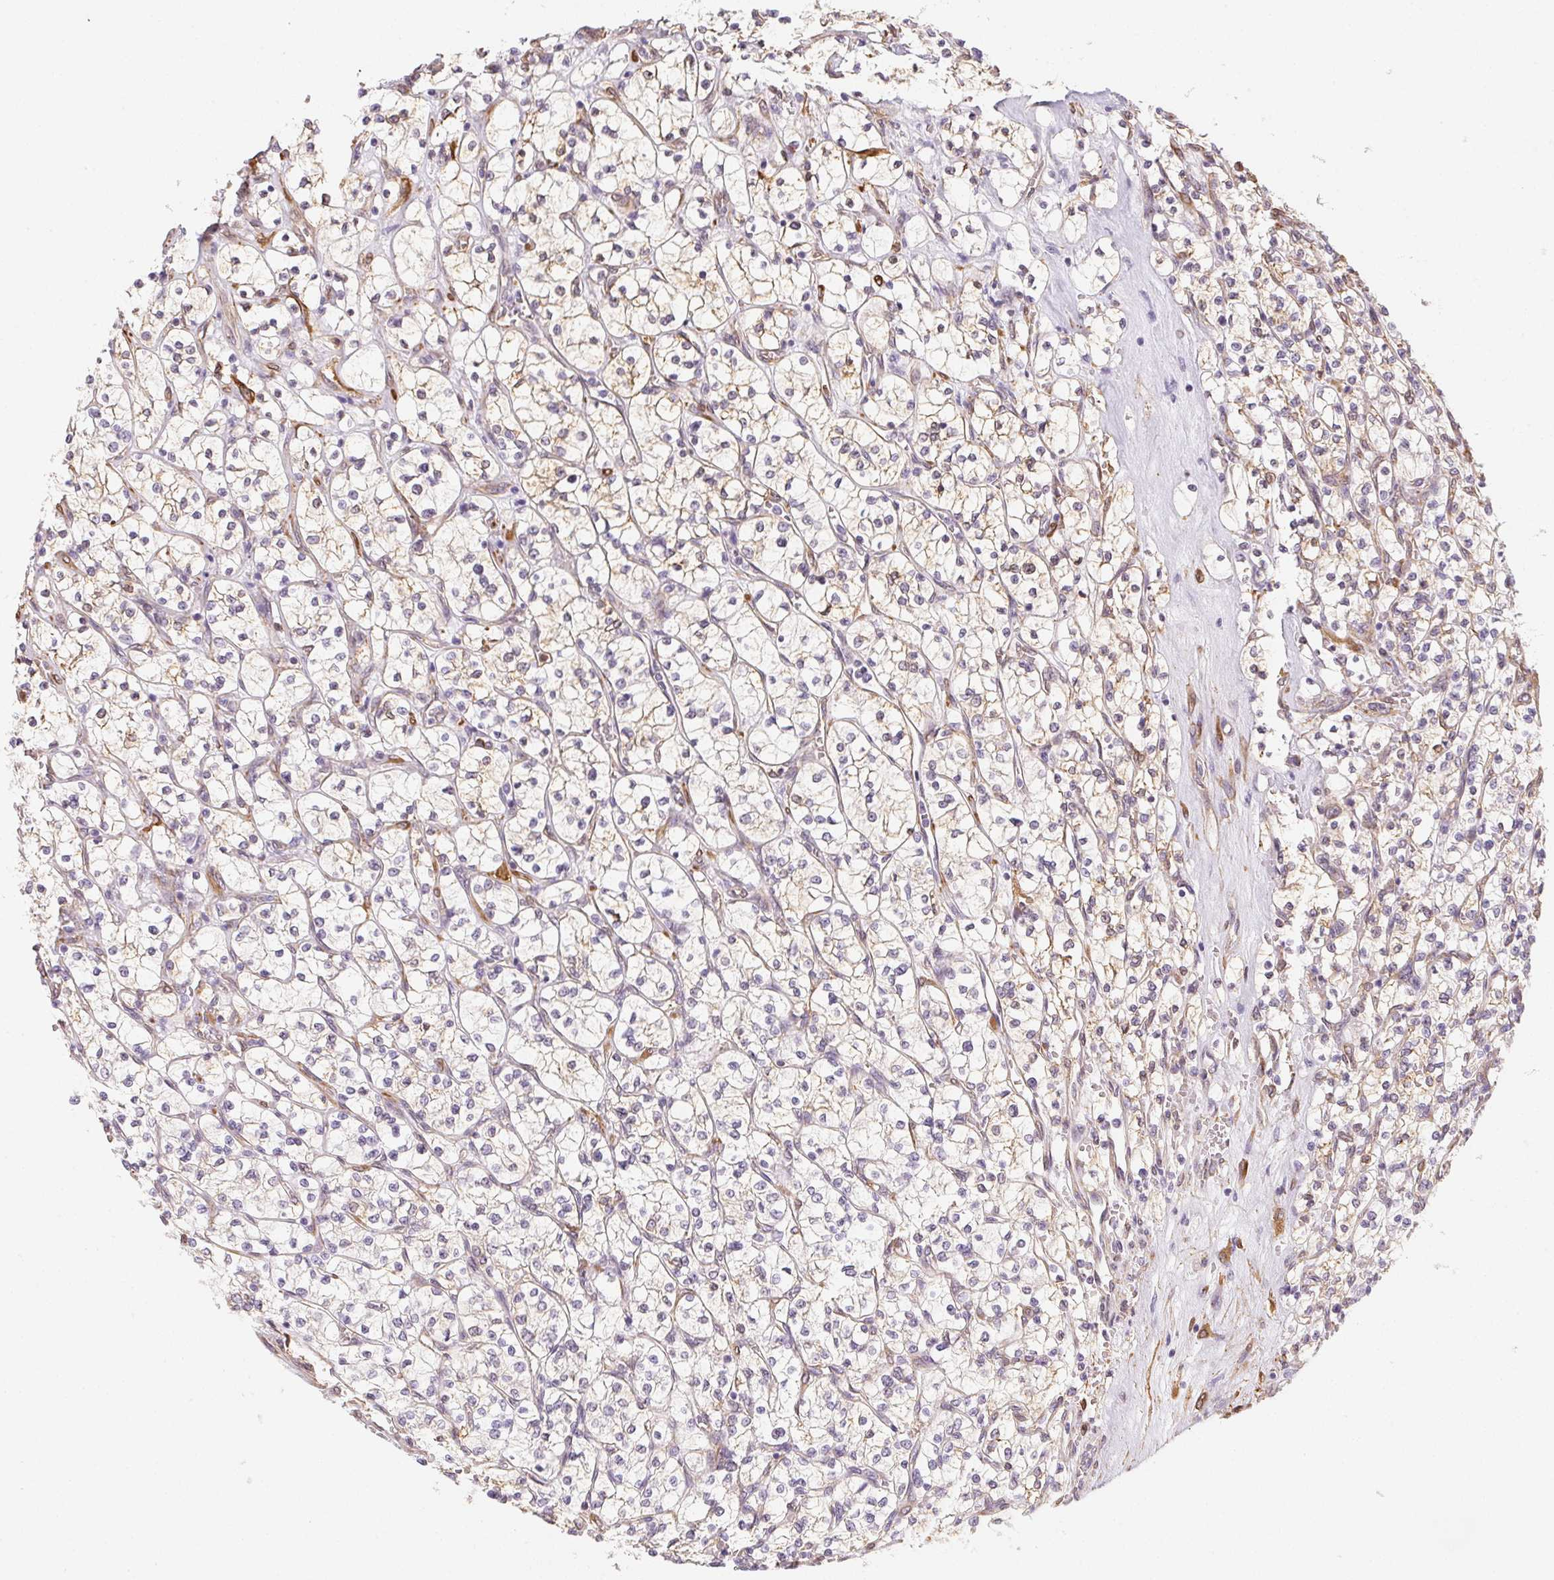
{"staining": {"intensity": "negative", "quantity": "none", "location": "none"}, "tissue": "renal cancer", "cell_type": "Tumor cells", "image_type": "cancer", "snomed": [{"axis": "morphology", "description": "Adenocarcinoma, NOS"}, {"axis": "topography", "description": "Kidney"}], "caption": "The immunohistochemistry (IHC) histopathology image has no significant staining in tumor cells of renal adenocarcinoma tissue. The staining is performed using DAB (3,3'-diaminobenzidine) brown chromogen with nuclei counter-stained in using hematoxylin.", "gene": "RSBN1", "patient": {"sex": "female", "age": 64}}